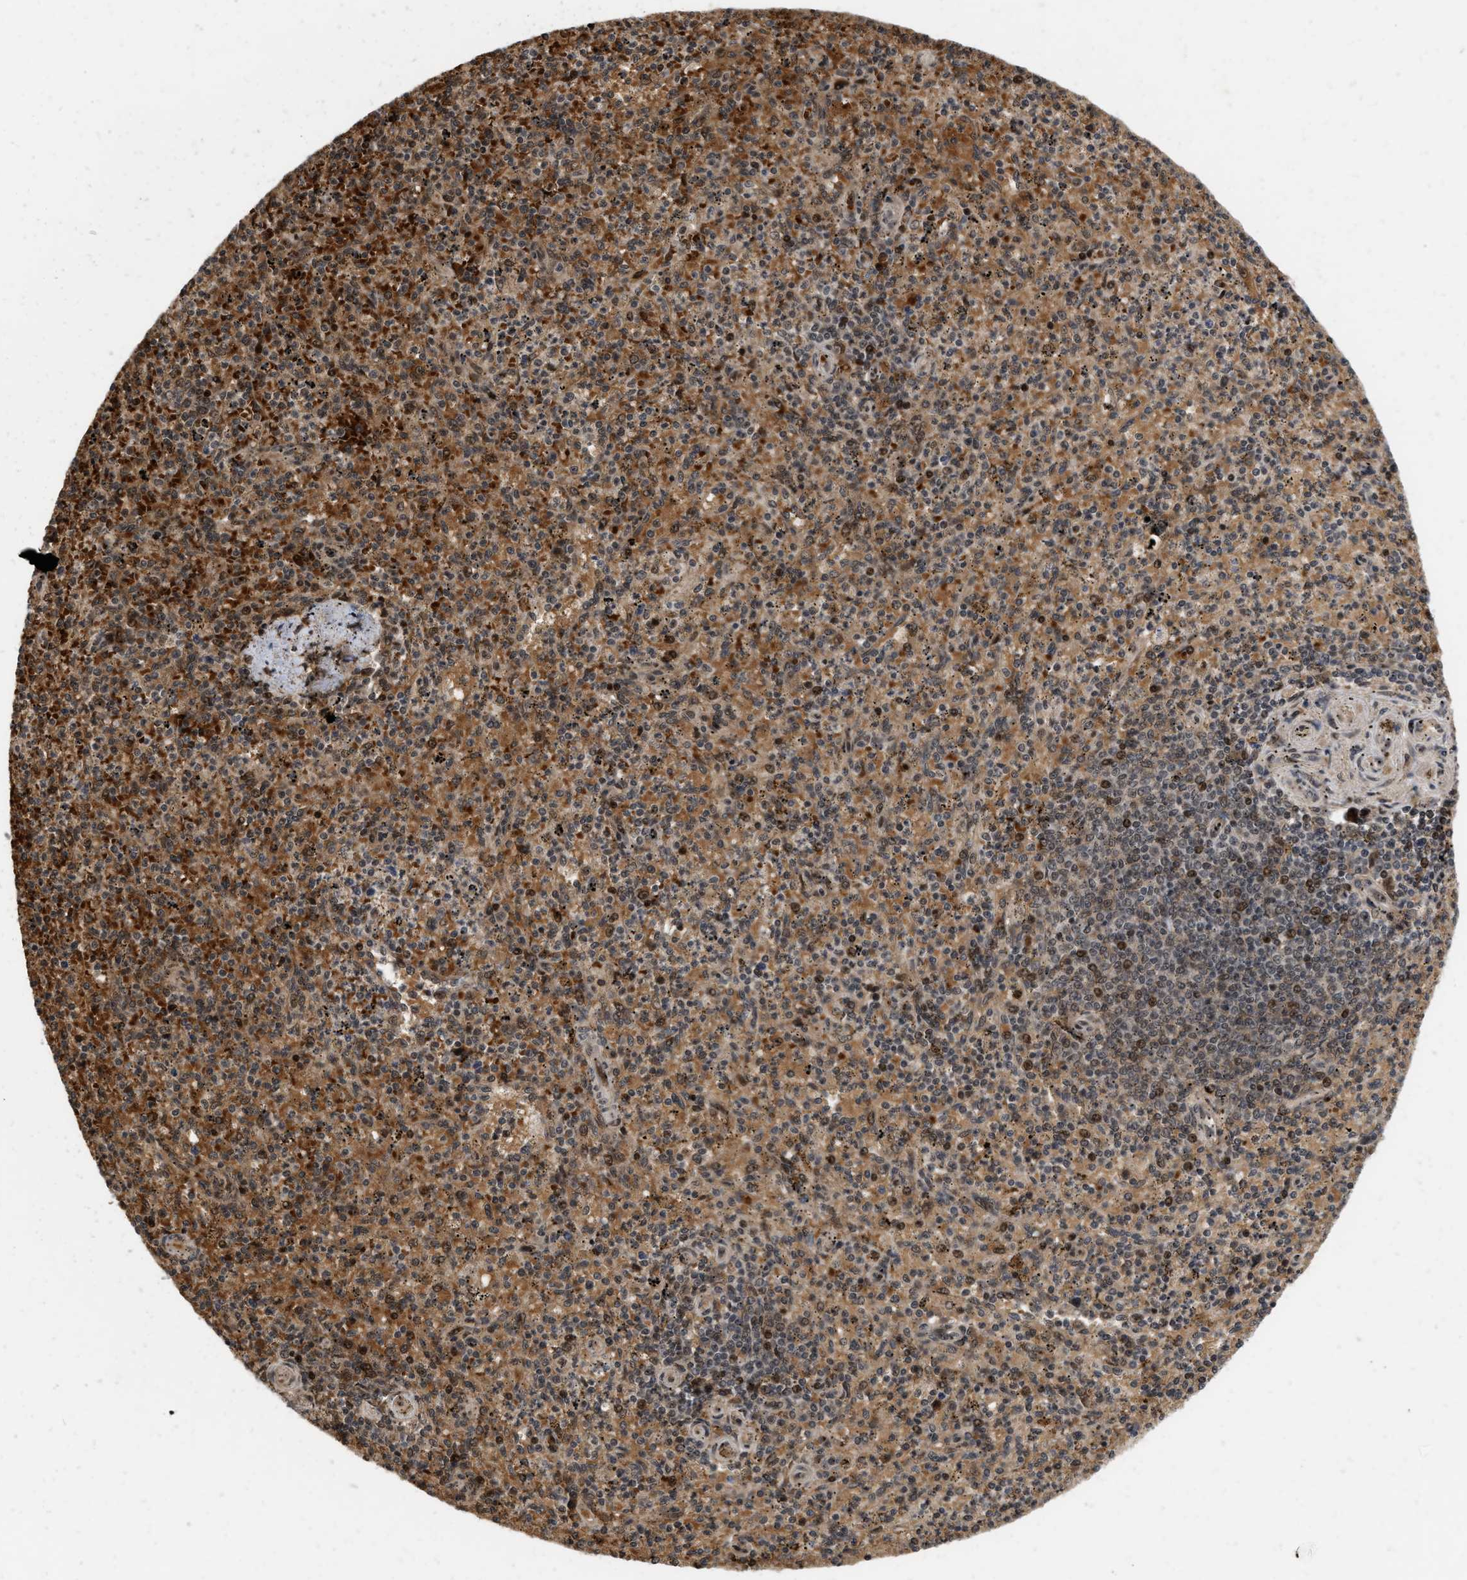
{"staining": {"intensity": "moderate", "quantity": ">75%", "location": "cytoplasmic/membranous,nuclear"}, "tissue": "spleen", "cell_type": "Cells in red pulp", "image_type": "normal", "snomed": [{"axis": "morphology", "description": "Normal tissue, NOS"}, {"axis": "topography", "description": "Spleen"}], "caption": "Spleen stained with immunohistochemistry demonstrates moderate cytoplasmic/membranous,nuclear expression in about >75% of cells in red pulp. Nuclei are stained in blue.", "gene": "ANKRD11", "patient": {"sex": "male", "age": 72}}